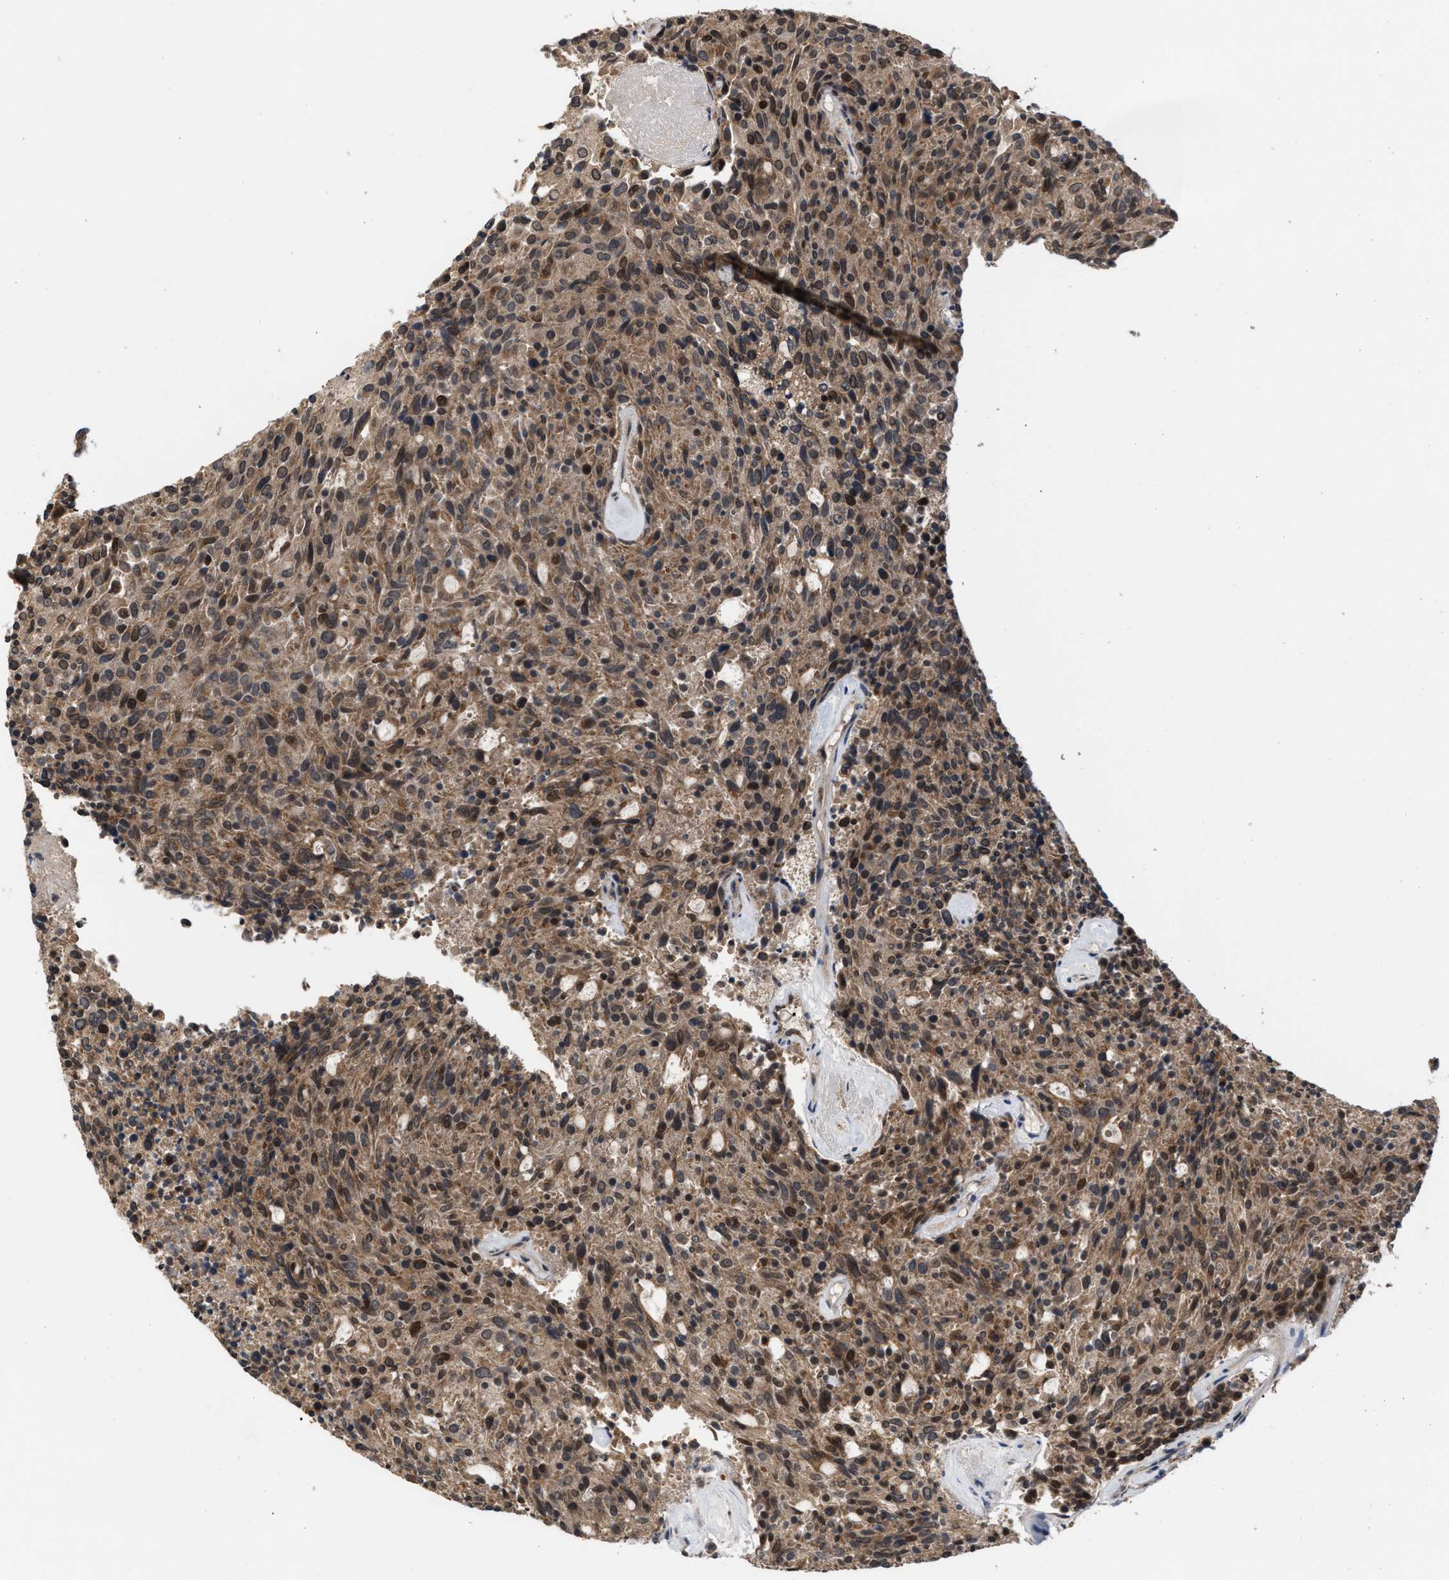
{"staining": {"intensity": "moderate", "quantity": ">75%", "location": "cytoplasmic/membranous,nuclear"}, "tissue": "carcinoid", "cell_type": "Tumor cells", "image_type": "cancer", "snomed": [{"axis": "morphology", "description": "Carcinoid, malignant, NOS"}, {"axis": "topography", "description": "Pancreas"}], "caption": "Malignant carcinoid tissue reveals moderate cytoplasmic/membranous and nuclear positivity in about >75% of tumor cells, visualized by immunohistochemistry.", "gene": "C9orf78", "patient": {"sex": "female", "age": 54}}